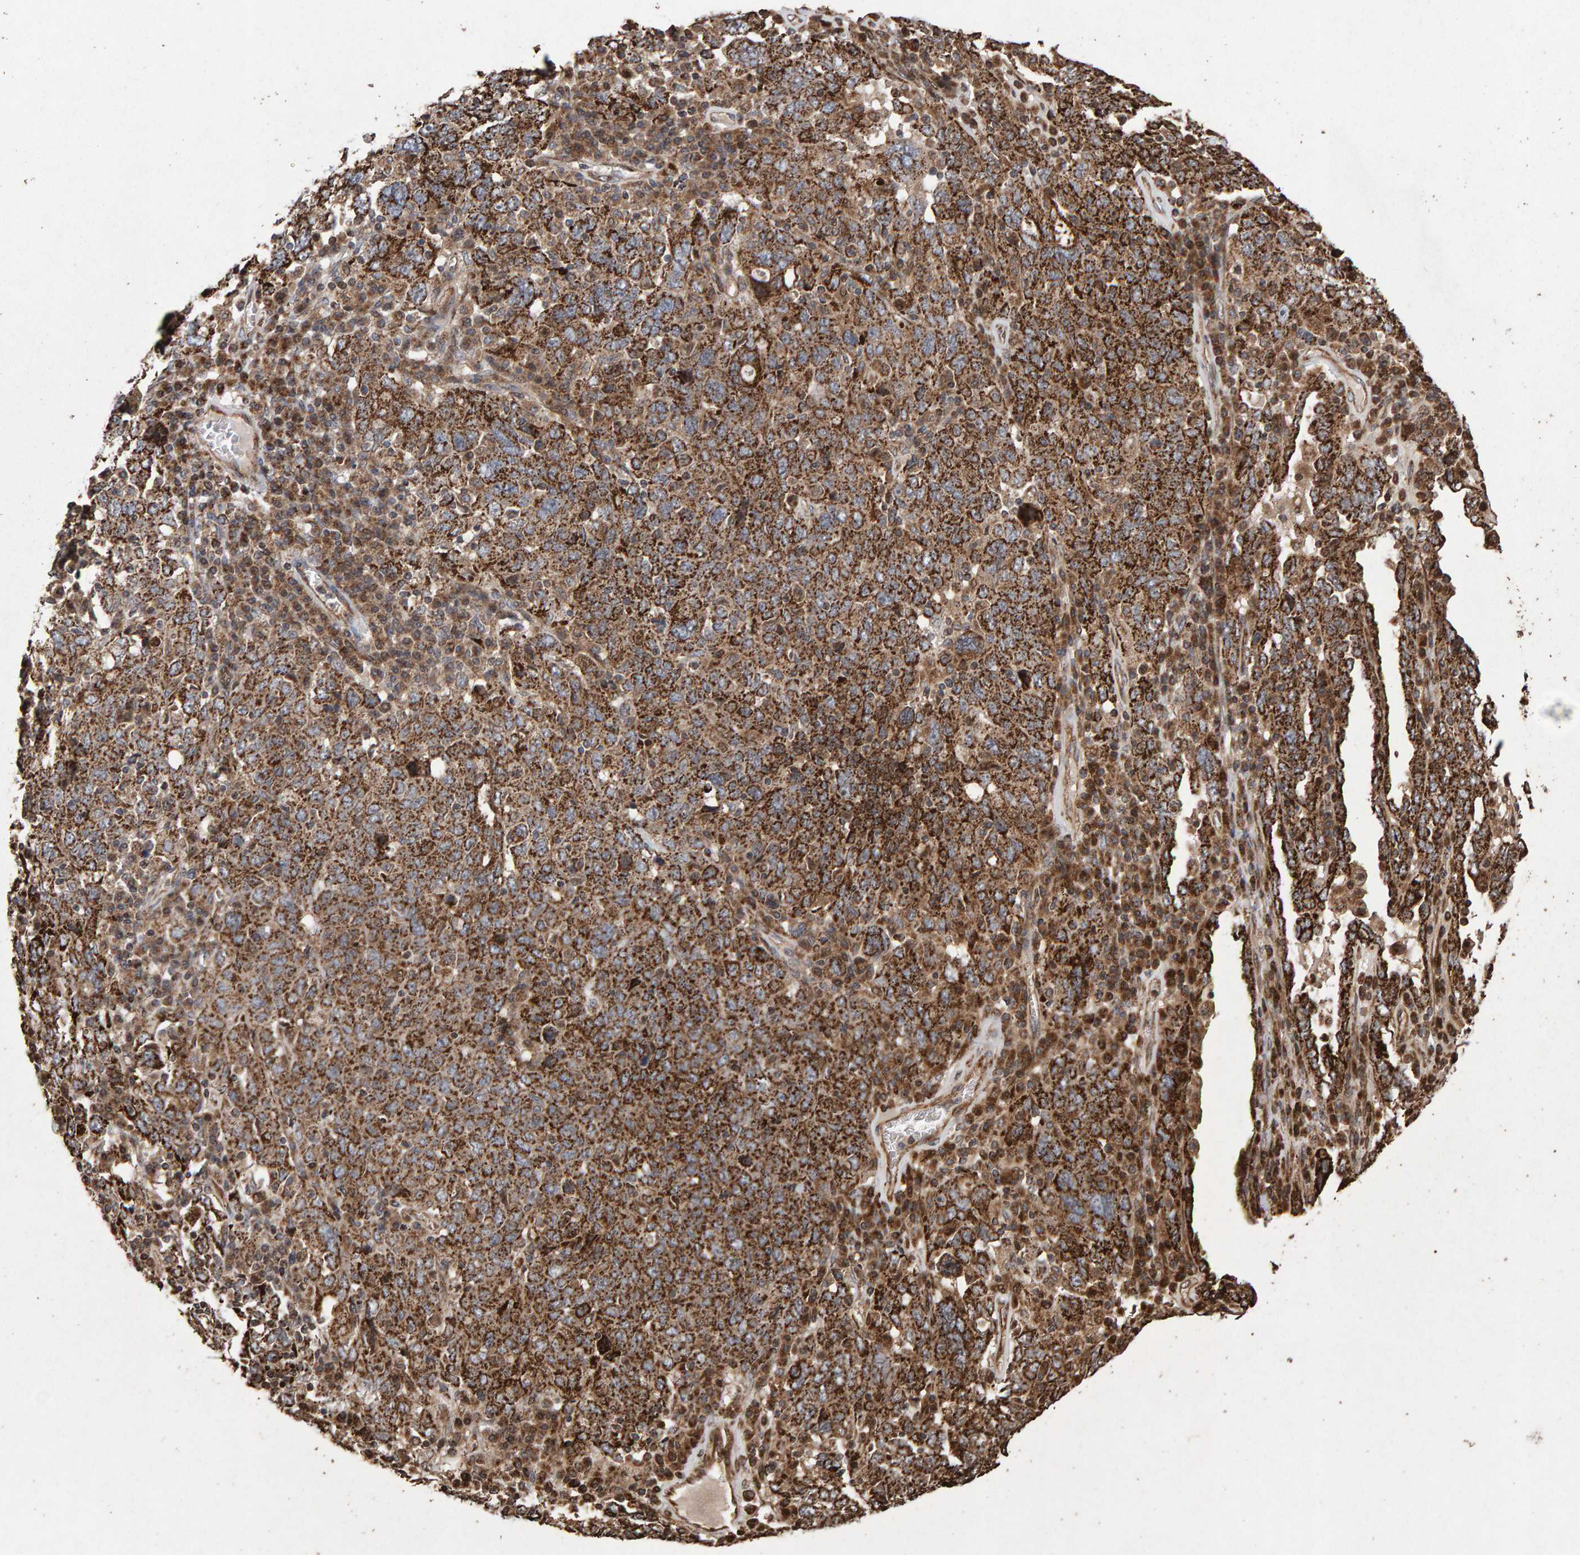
{"staining": {"intensity": "strong", "quantity": ">75%", "location": "cytoplasmic/membranous"}, "tissue": "ovarian cancer", "cell_type": "Tumor cells", "image_type": "cancer", "snomed": [{"axis": "morphology", "description": "Carcinoma, endometroid"}, {"axis": "topography", "description": "Ovary"}], "caption": "This histopathology image demonstrates immunohistochemistry staining of endometroid carcinoma (ovarian), with high strong cytoplasmic/membranous staining in about >75% of tumor cells.", "gene": "OSBP2", "patient": {"sex": "female", "age": 62}}